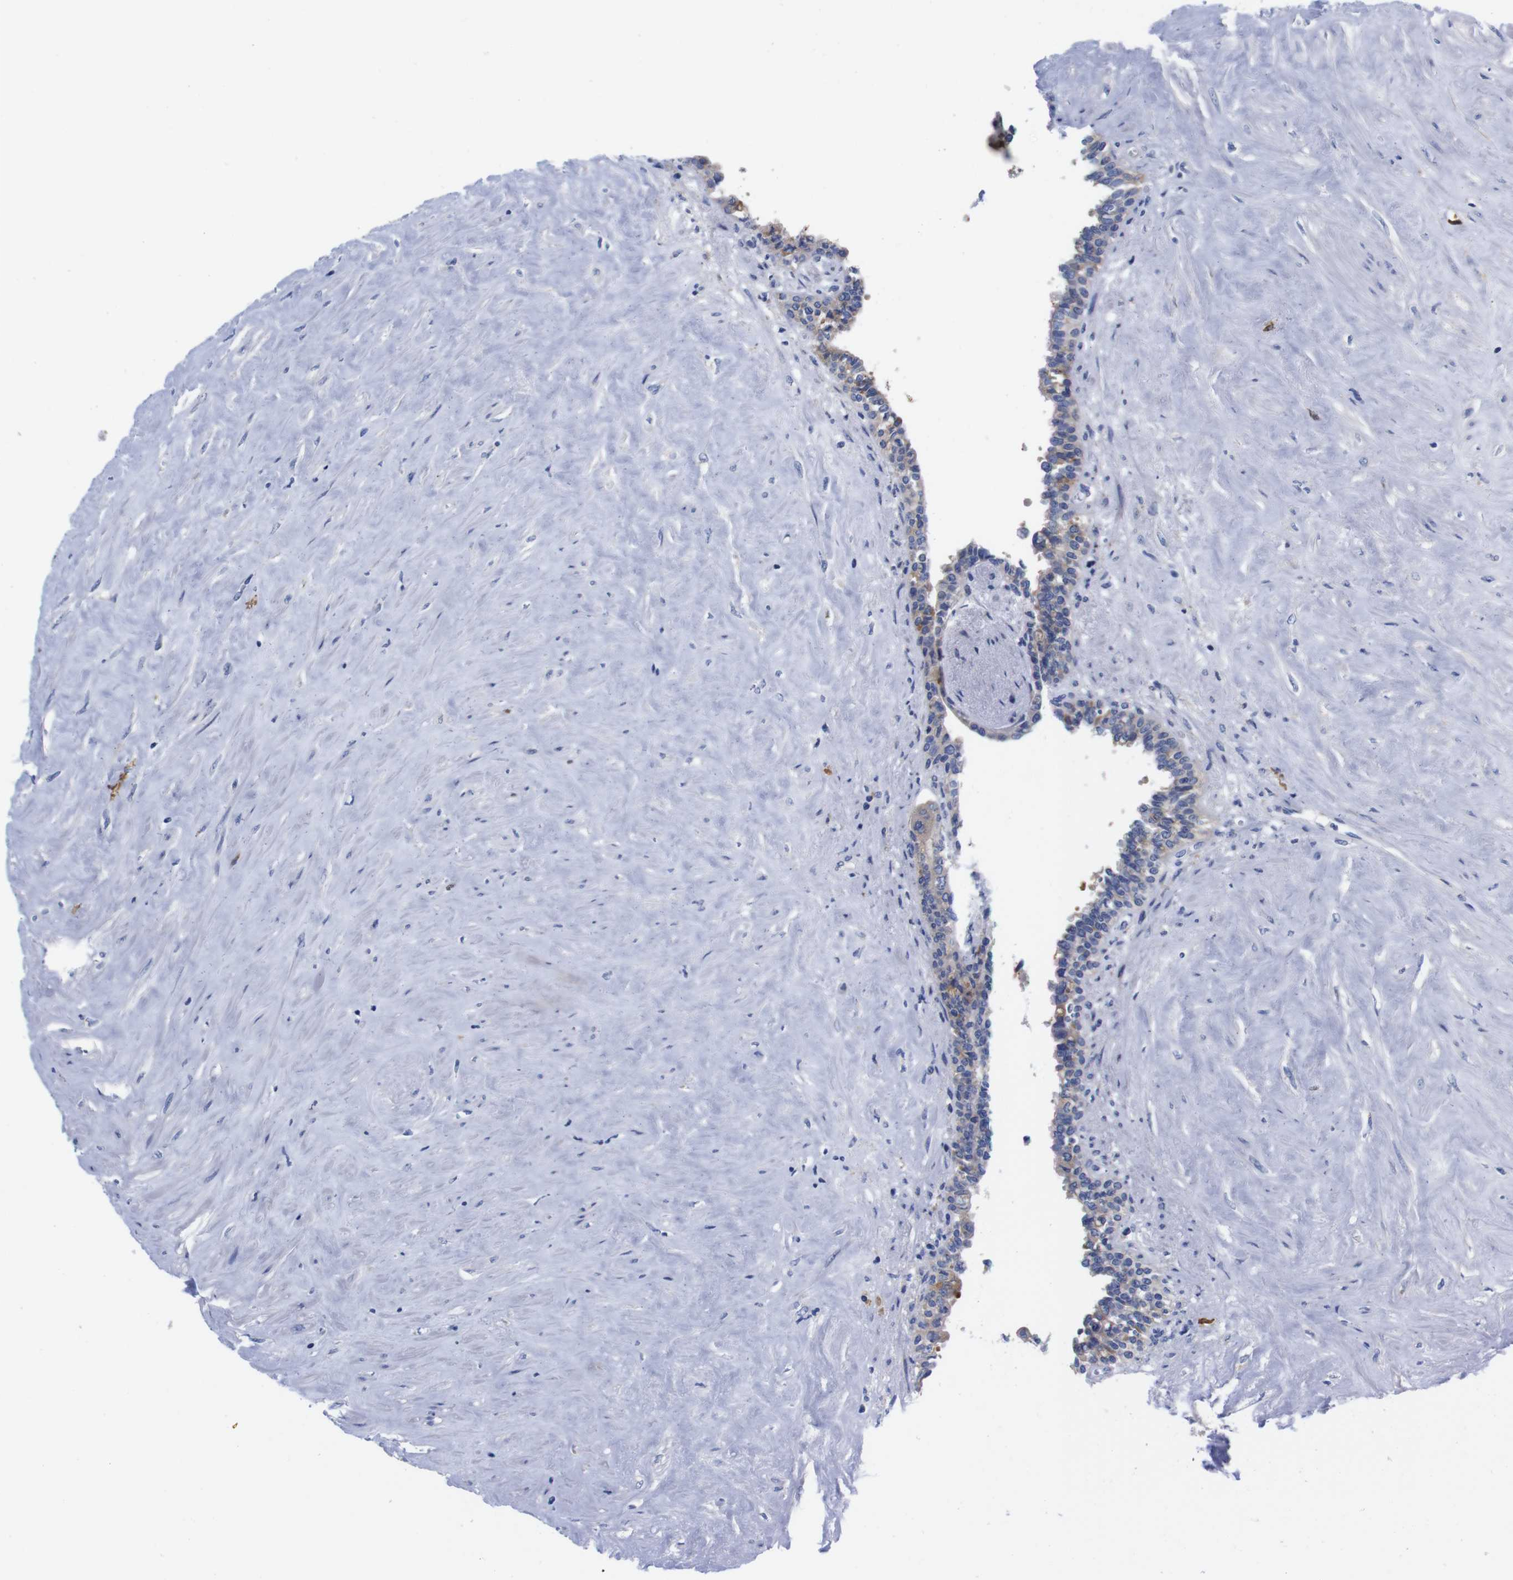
{"staining": {"intensity": "weak", "quantity": "<25%", "location": "cytoplasmic/membranous"}, "tissue": "seminal vesicle", "cell_type": "Glandular cells", "image_type": "normal", "snomed": [{"axis": "morphology", "description": "Normal tissue, NOS"}, {"axis": "topography", "description": "Seminal veicle"}], "caption": "IHC of benign human seminal vesicle demonstrates no positivity in glandular cells. Nuclei are stained in blue.", "gene": "NEBL", "patient": {"sex": "male", "age": 63}}